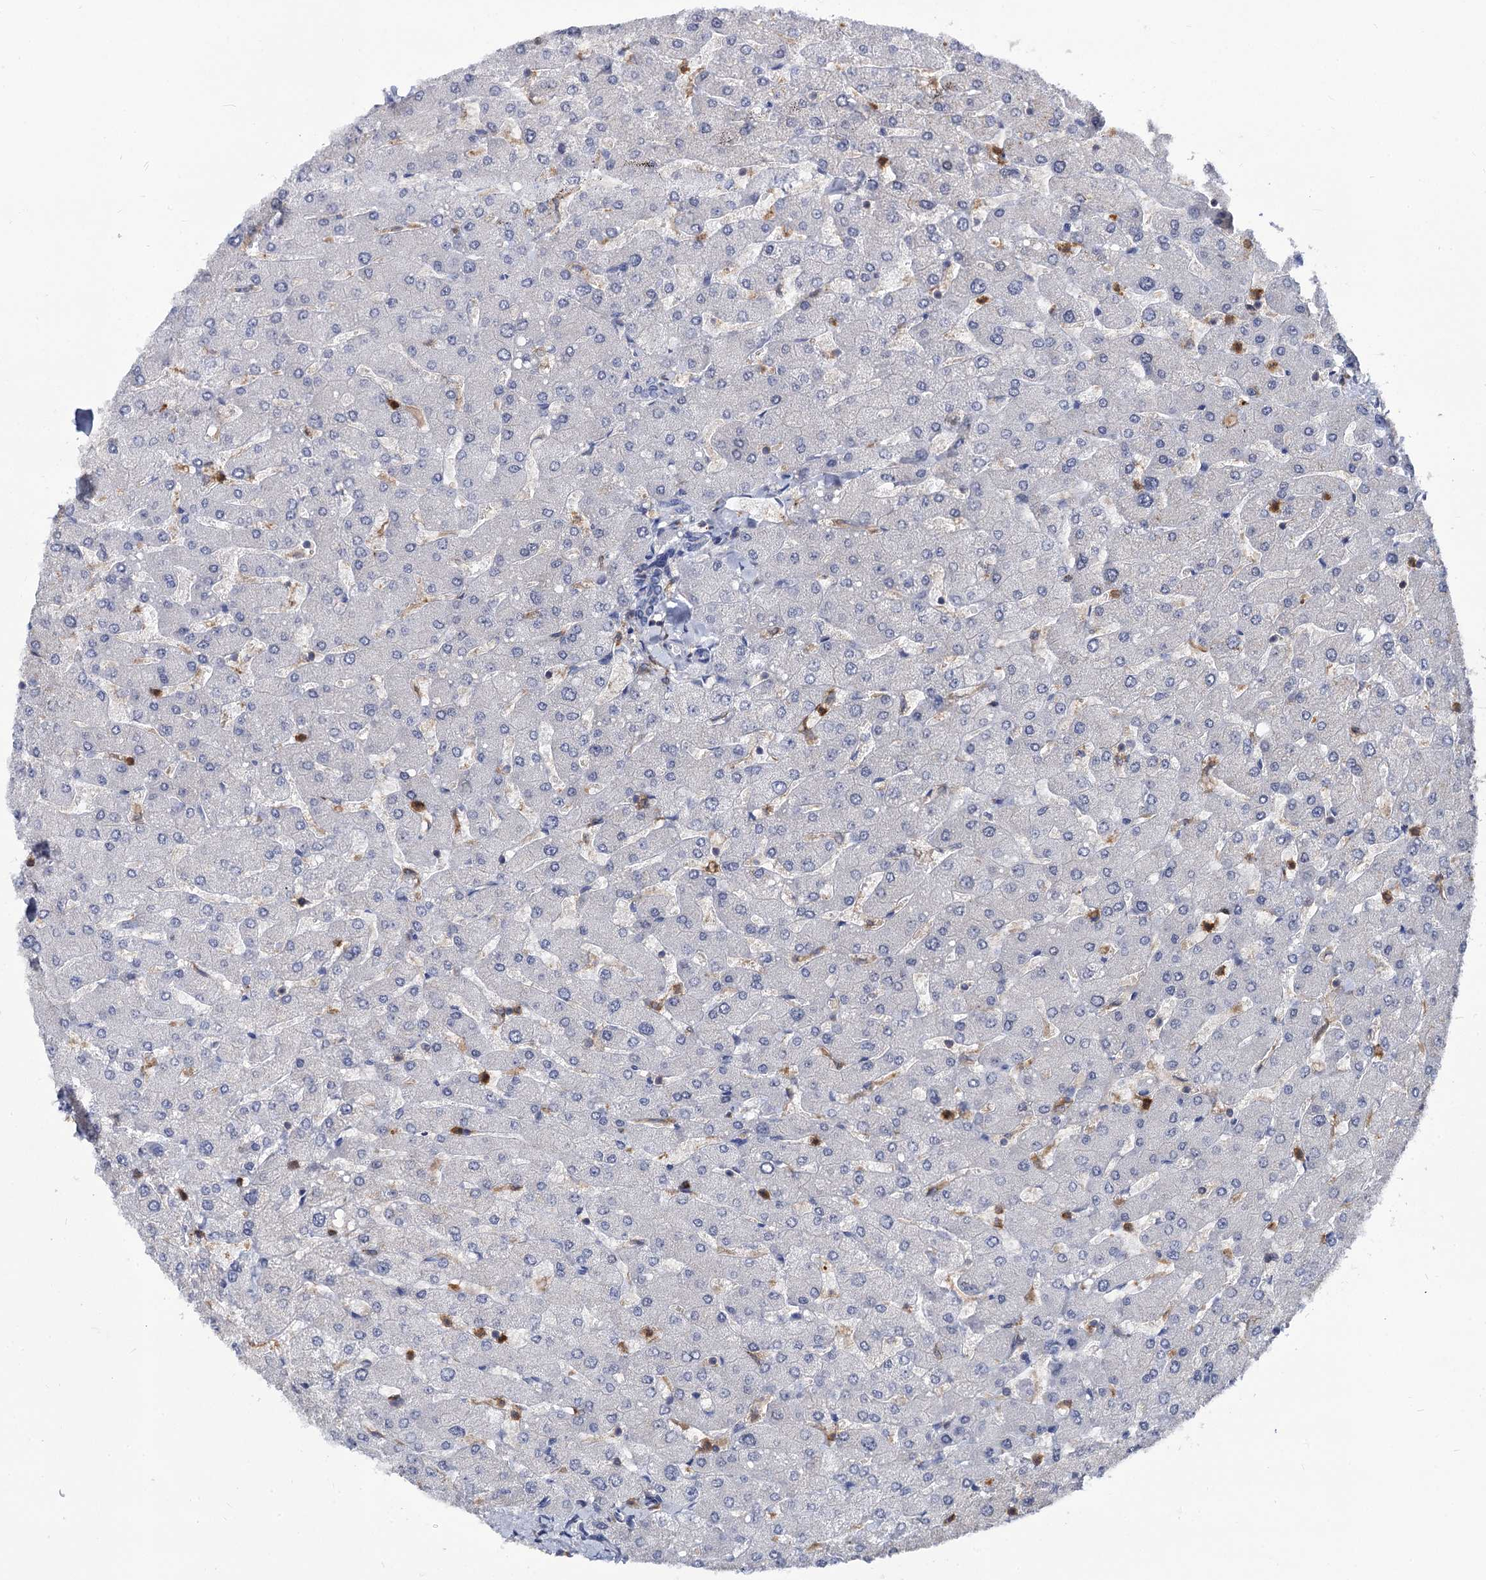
{"staining": {"intensity": "negative", "quantity": "none", "location": "none"}, "tissue": "liver", "cell_type": "Cholangiocytes", "image_type": "normal", "snomed": [{"axis": "morphology", "description": "Normal tissue, NOS"}, {"axis": "topography", "description": "Liver"}], "caption": "Immunohistochemistry micrograph of unremarkable liver stained for a protein (brown), which exhibits no positivity in cholangiocytes. Nuclei are stained in blue.", "gene": "RHOG", "patient": {"sex": "male", "age": 55}}